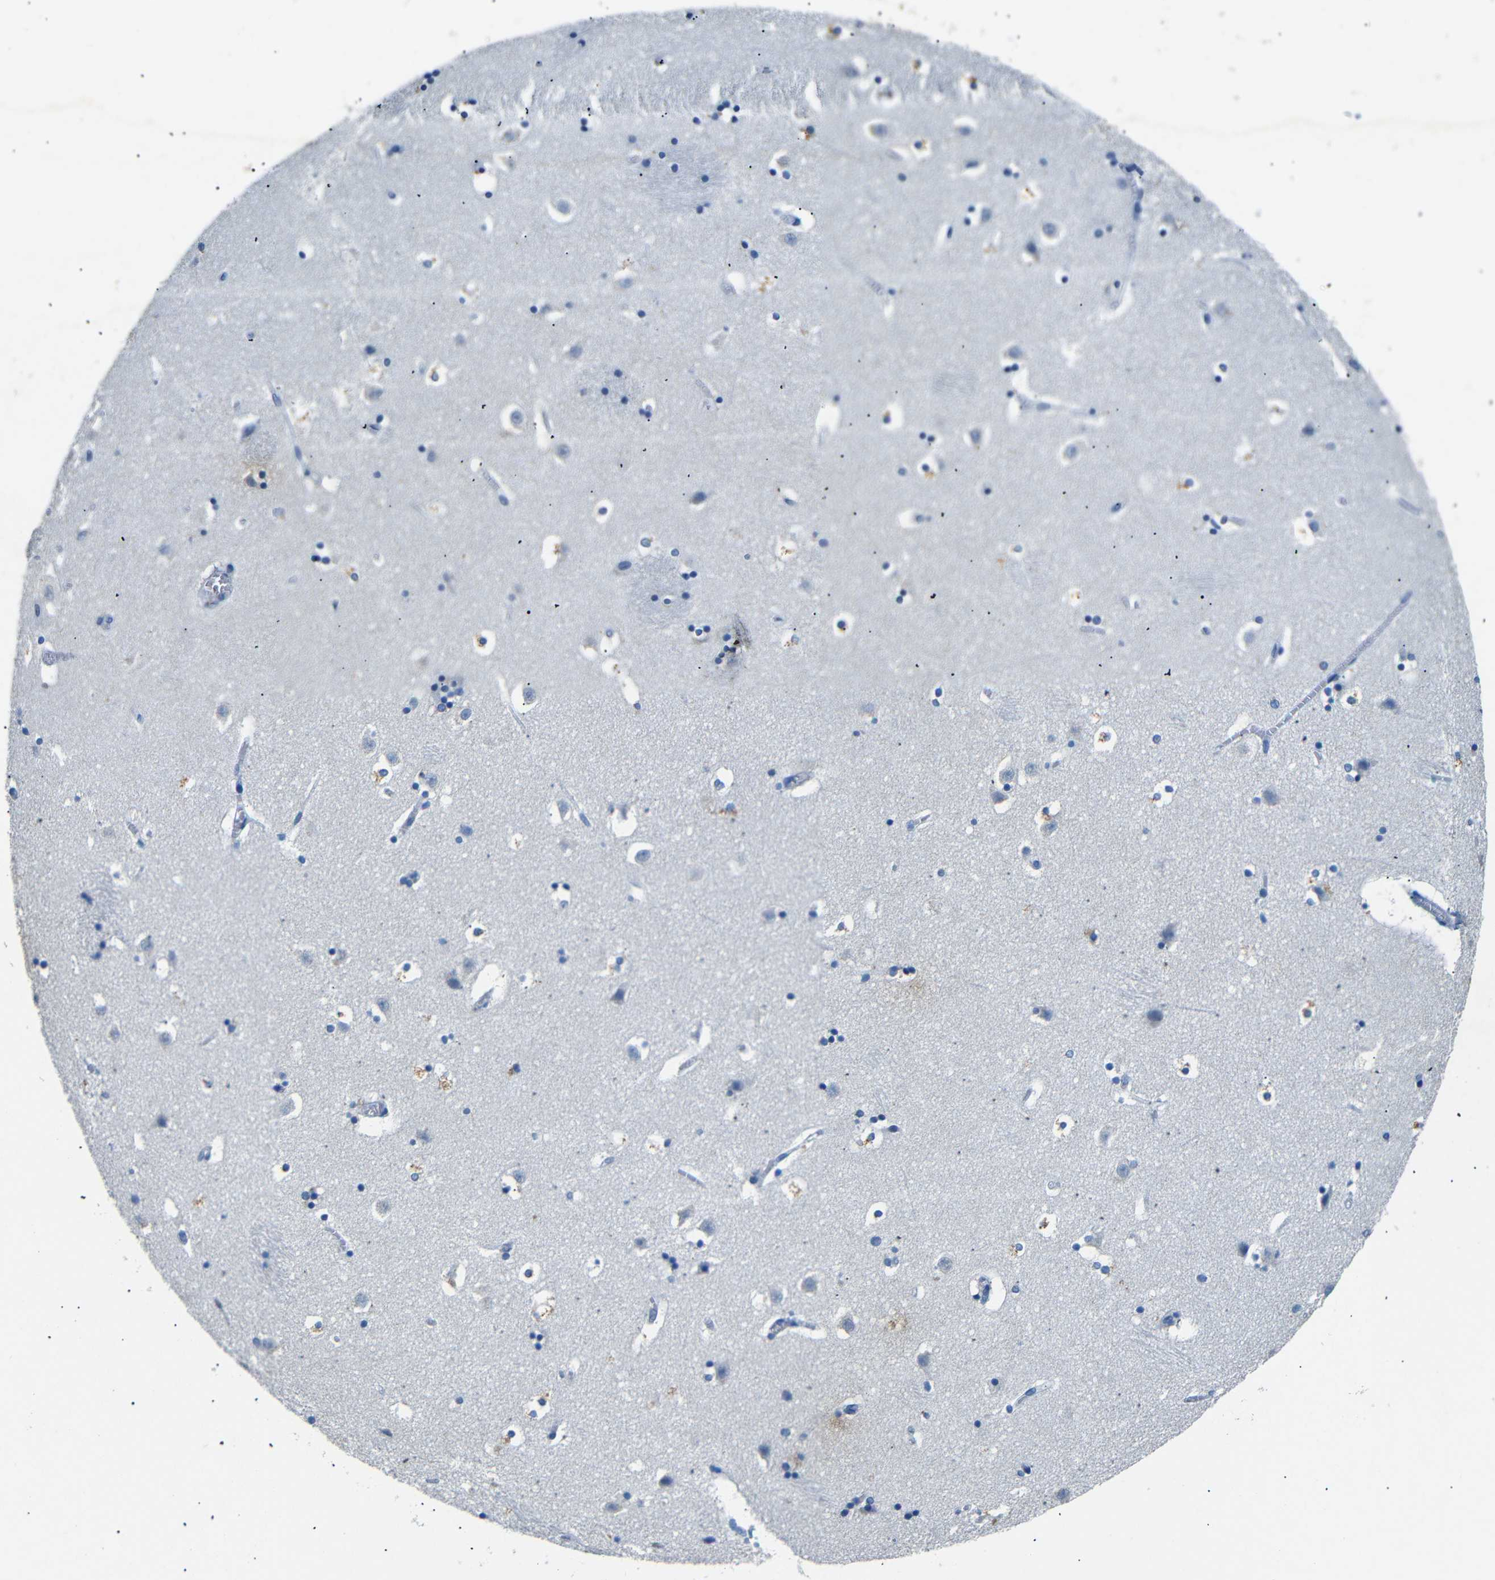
{"staining": {"intensity": "moderate", "quantity": "<25%", "location": "cytoplasmic/membranous"}, "tissue": "caudate", "cell_type": "Glial cells", "image_type": "normal", "snomed": [{"axis": "morphology", "description": "Normal tissue, NOS"}, {"axis": "topography", "description": "Lateral ventricle wall"}], "caption": "Immunohistochemistry (IHC) (DAB (3,3'-diaminobenzidine)) staining of benign human caudate reveals moderate cytoplasmic/membranous protein expression in approximately <25% of glial cells. The protein is stained brown, and the nuclei are stained in blue (DAB IHC with brightfield microscopy, high magnification).", "gene": "INCENP", "patient": {"sex": "male", "age": 45}}